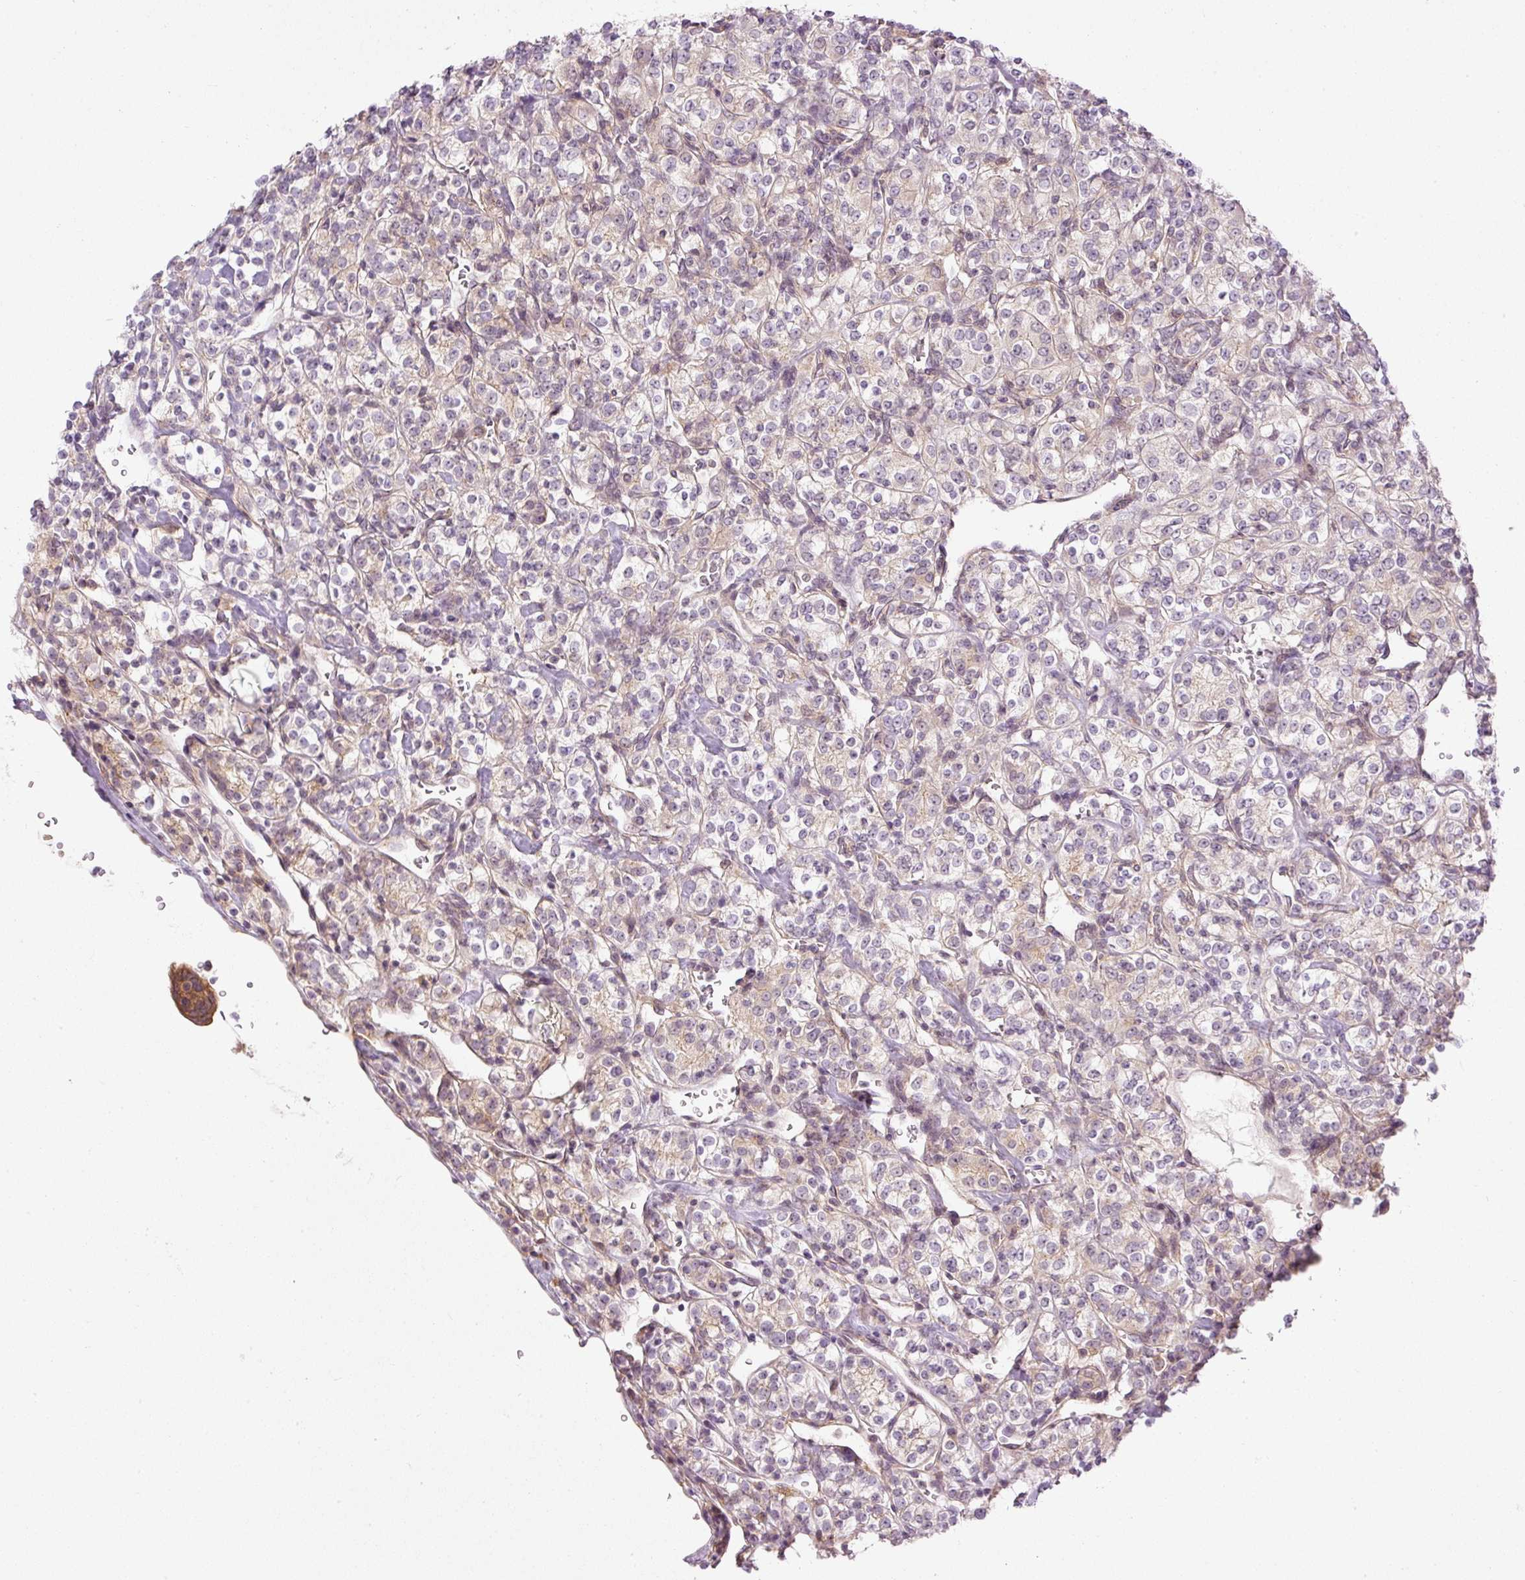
{"staining": {"intensity": "weak", "quantity": "25%-75%", "location": "cytoplasmic/membranous"}, "tissue": "renal cancer", "cell_type": "Tumor cells", "image_type": "cancer", "snomed": [{"axis": "morphology", "description": "Adenocarcinoma, NOS"}, {"axis": "topography", "description": "Kidney"}], "caption": "Protein expression by immunohistochemistry exhibits weak cytoplasmic/membranous expression in about 25%-75% of tumor cells in renal cancer.", "gene": "MZT2B", "patient": {"sex": "male", "age": 77}}